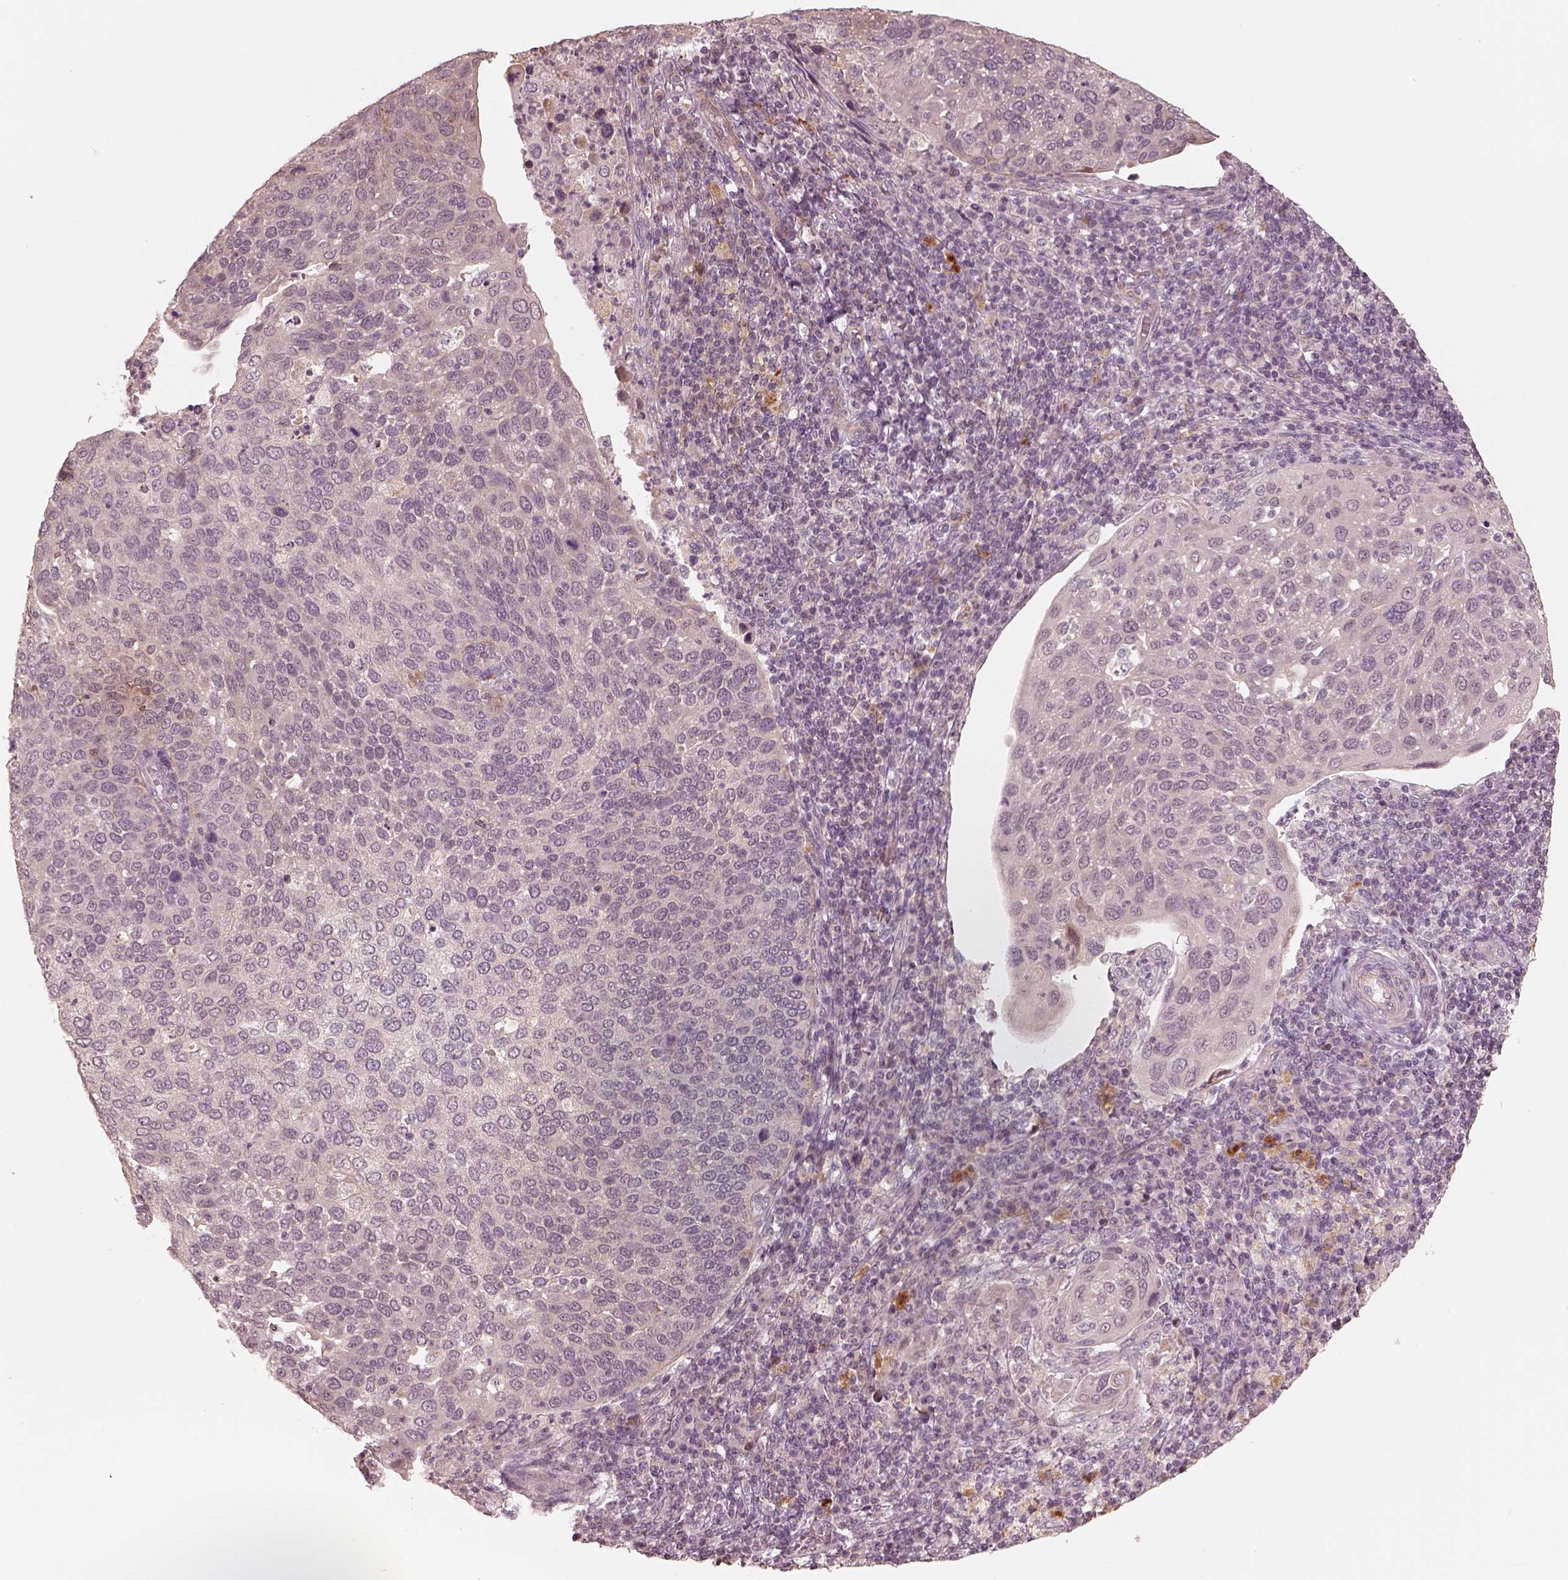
{"staining": {"intensity": "negative", "quantity": "none", "location": "none"}, "tissue": "cervical cancer", "cell_type": "Tumor cells", "image_type": "cancer", "snomed": [{"axis": "morphology", "description": "Squamous cell carcinoma, NOS"}, {"axis": "topography", "description": "Cervix"}], "caption": "Cervical squamous cell carcinoma stained for a protein using immunohistochemistry (IHC) reveals no expression tumor cells.", "gene": "SLC25A46", "patient": {"sex": "female", "age": 54}}